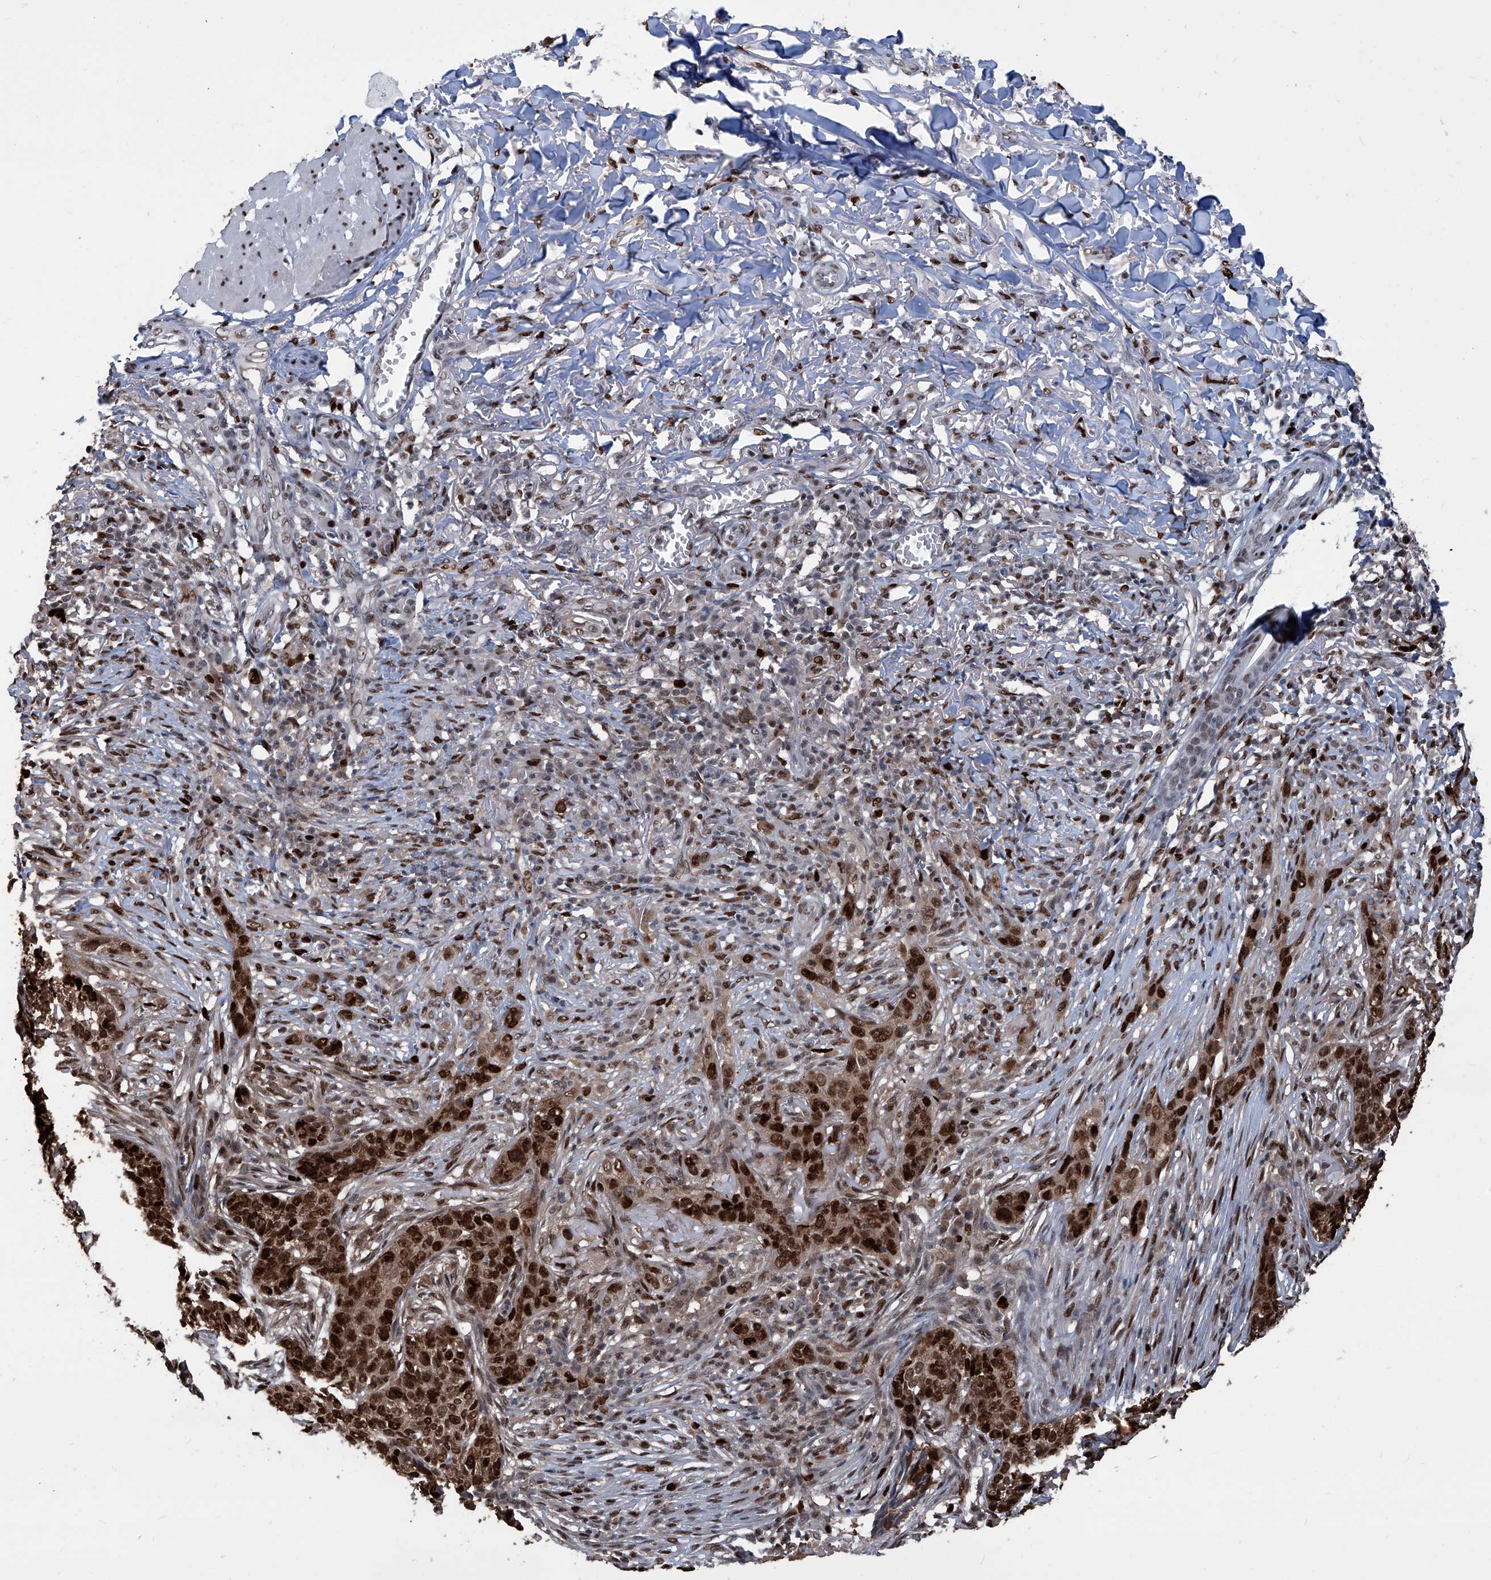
{"staining": {"intensity": "strong", "quantity": ">75%", "location": "nuclear"}, "tissue": "skin cancer", "cell_type": "Tumor cells", "image_type": "cancer", "snomed": [{"axis": "morphology", "description": "Basal cell carcinoma"}, {"axis": "topography", "description": "Skin"}], "caption": "Protein staining demonstrates strong nuclear staining in approximately >75% of tumor cells in skin cancer.", "gene": "PCNA", "patient": {"sex": "male", "age": 85}}